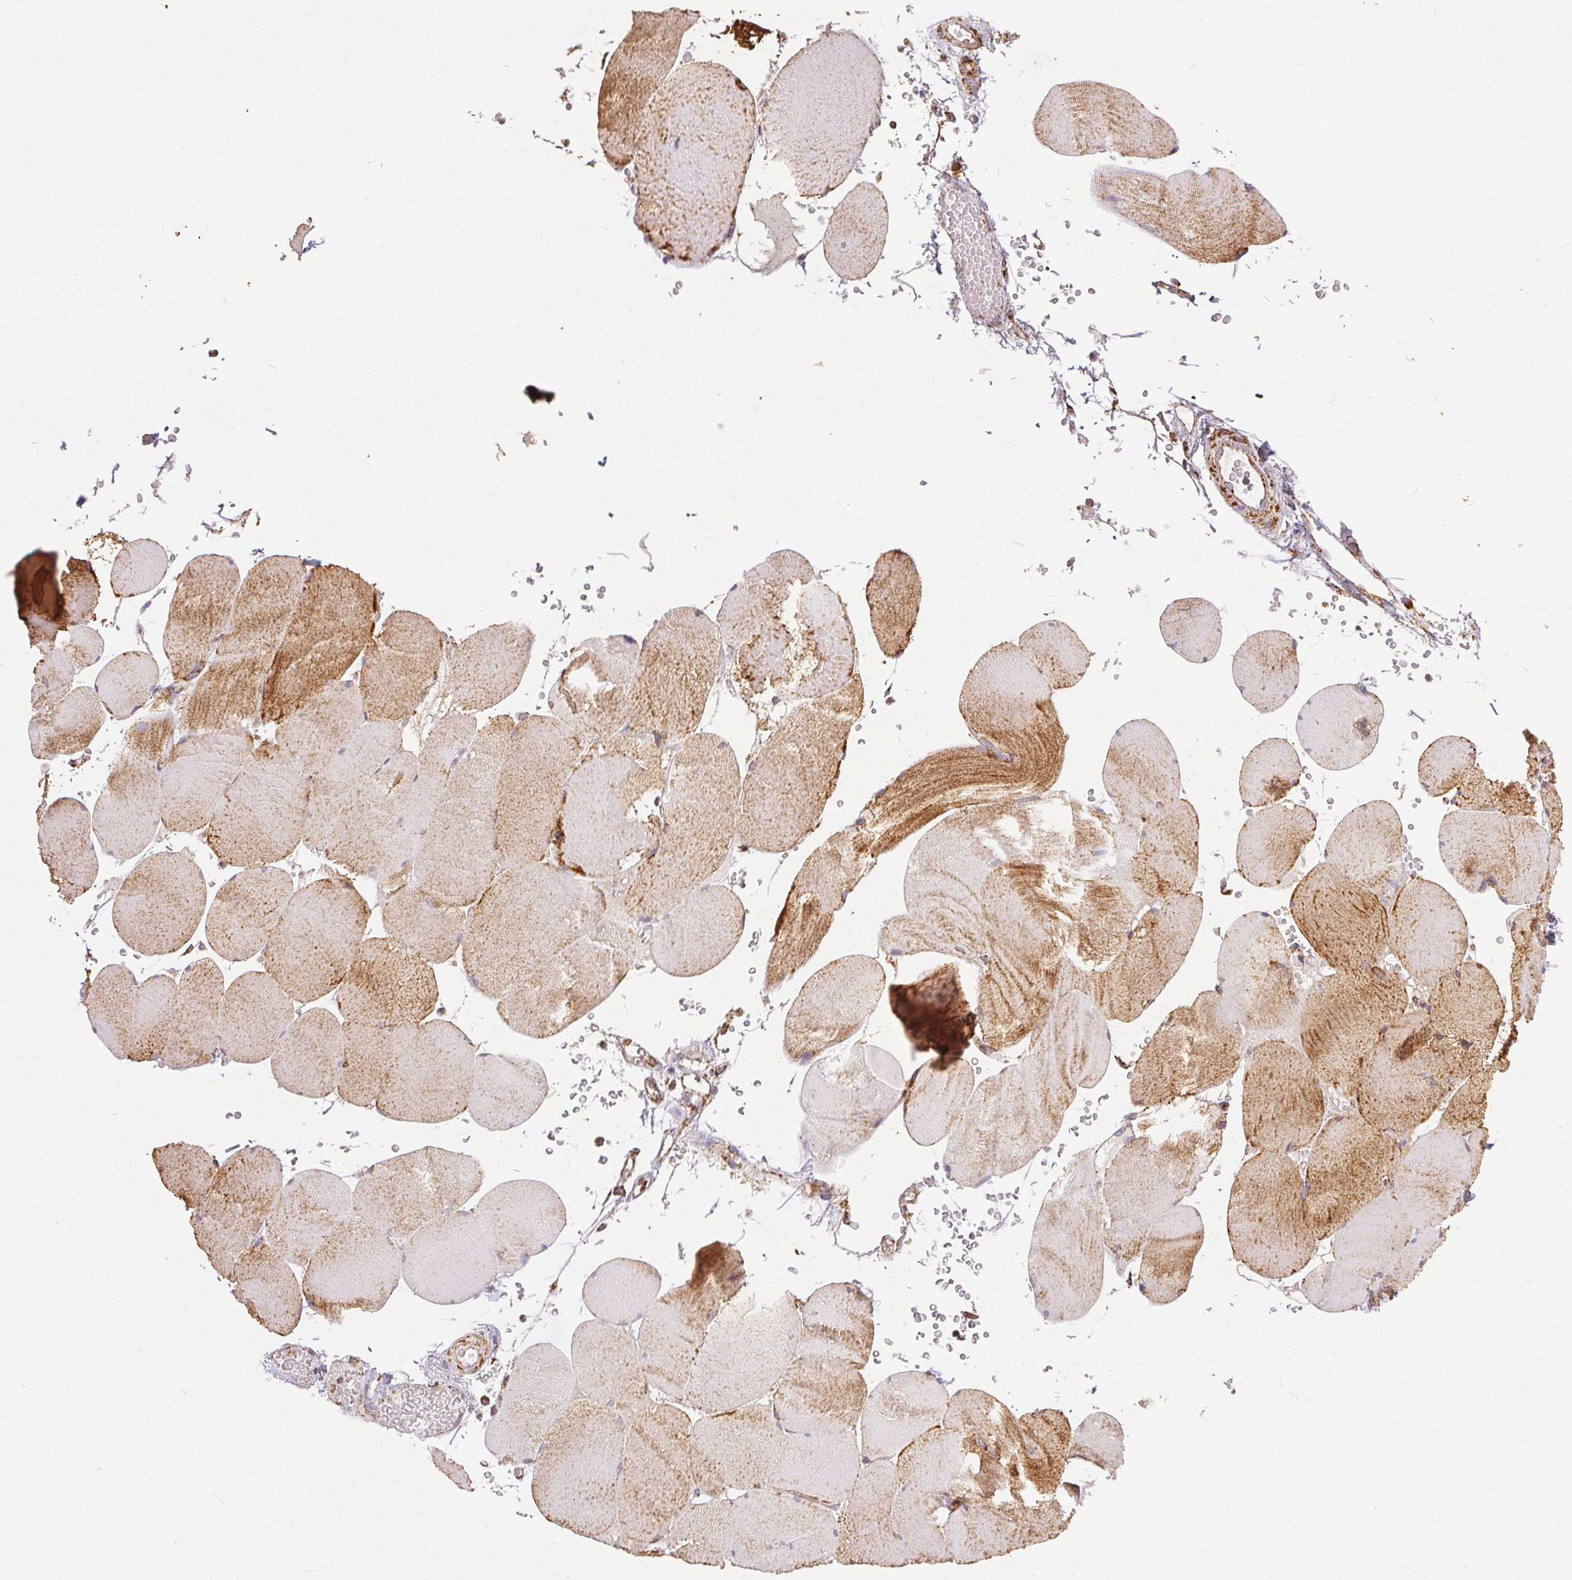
{"staining": {"intensity": "moderate", "quantity": "25%-75%", "location": "cytoplasmic/membranous"}, "tissue": "skeletal muscle", "cell_type": "Myocytes", "image_type": "normal", "snomed": [{"axis": "morphology", "description": "Normal tissue, NOS"}, {"axis": "topography", "description": "Skeletal muscle"}, {"axis": "topography", "description": "Head-Neck"}], "caption": "High-magnification brightfield microscopy of benign skeletal muscle stained with DAB (3,3'-diaminobenzidine) (brown) and counterstained with hematoxylin (blue). myocytes exhibit moderate cytoplasmic/membranous positivity is present in about25%-75% of cells. Using DAB (brown) and hematoxylin (blue) stains, captured at high magnification using brightfield microscopy.", "gene": "SDHB", "patient": {"sex": "male", "age": 66}}